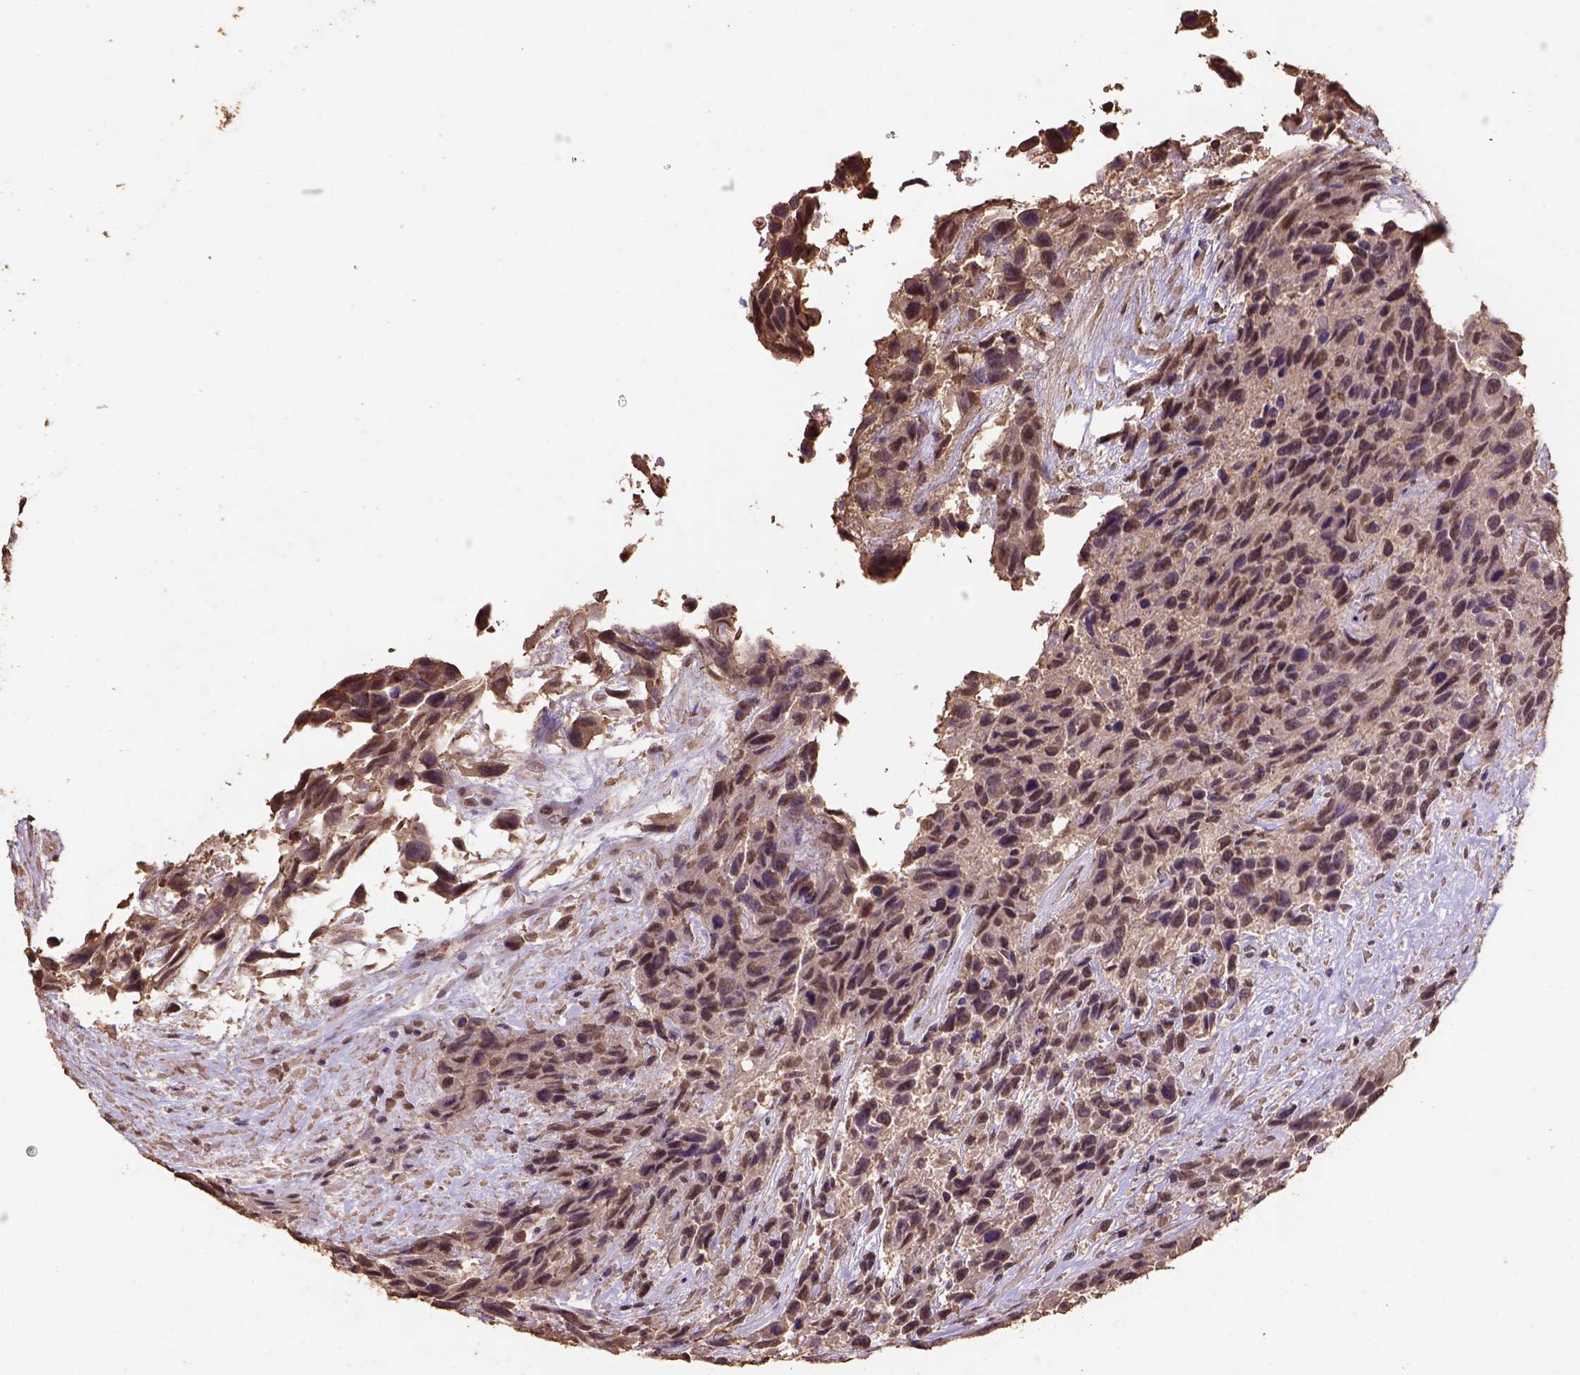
{"staining": {"intensity": "moderate", "quantity": "25%-75%", "location": "cytoplasmic/membranous,nuclear"}, "tissue": "urothelial cancer", "cell_type": "Tumor cells", "image_type": "cancer", "snomed": [{"axis": "morphology", "description": "Urothelial carcinoma, High grade"}, {"axis": "topography", "description": "Urinary bladder"}], "caption": "DAB immunohistochemical staining of human high-grade urothelial carcinoma reveals moderate cytoplasmic/membranous and nuclear protein positivity in about 25%-75% of tumor cells.", "gene": "CSTF2T", "patient": {"sex": "female", "age": 70}}